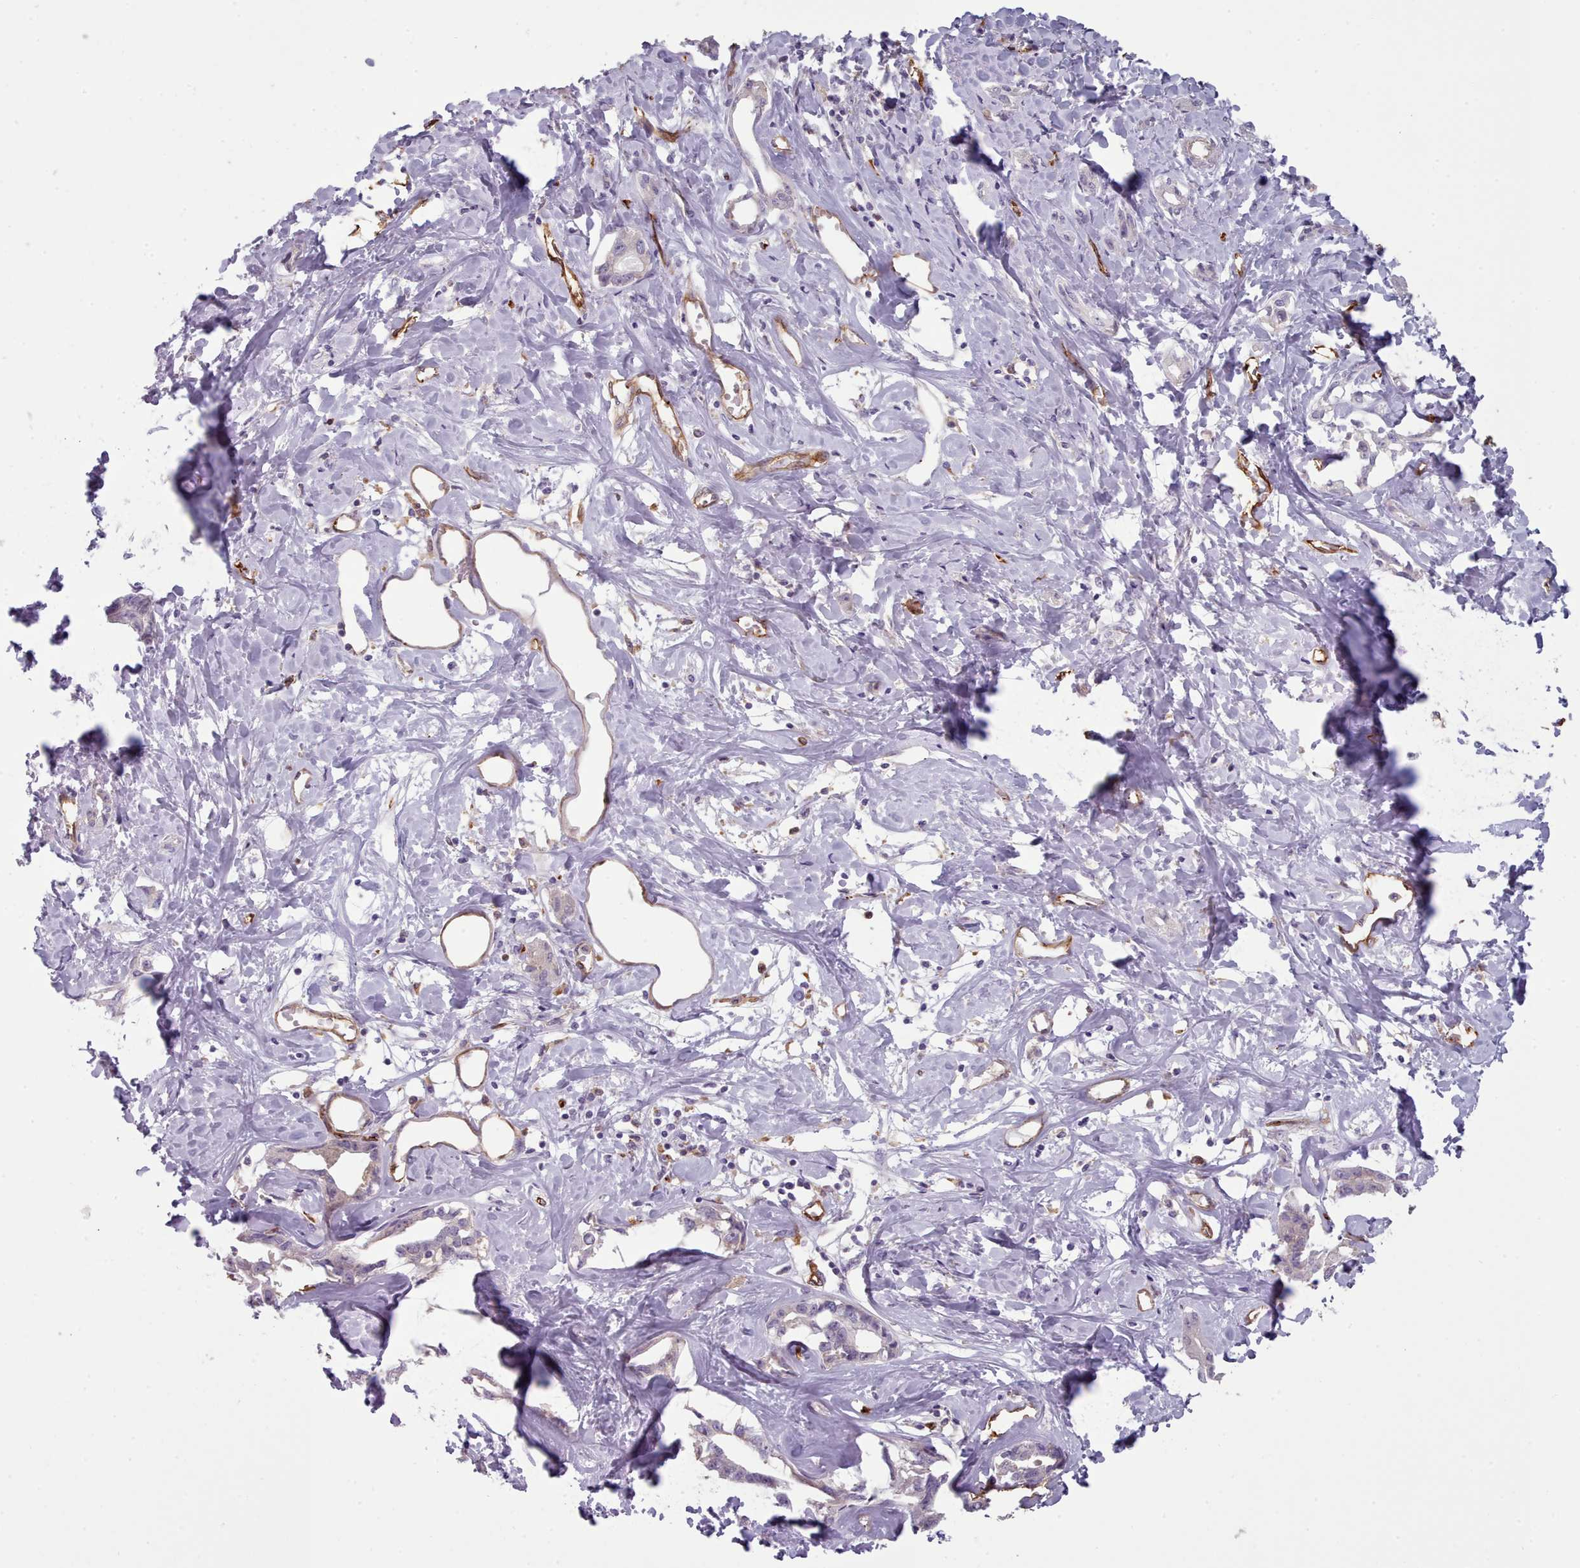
{"staining": {"intensity": "negative", "quantity": "none", "location": "none"}, "tissue": "liver cancer", "cell_type": "Tumor cells", "image_type": "cancer", "snomed": [{"axis": "morphology", "description": "Cholangiocarcinoma"}, {"axis": "topography", "description": "Liver"}], "caption": "Tumor cells show no significant protein positivity in liver cholangiocarcinoma.", "gene": "CD300LF", "patient": {"sex": "male", "age": 59}}